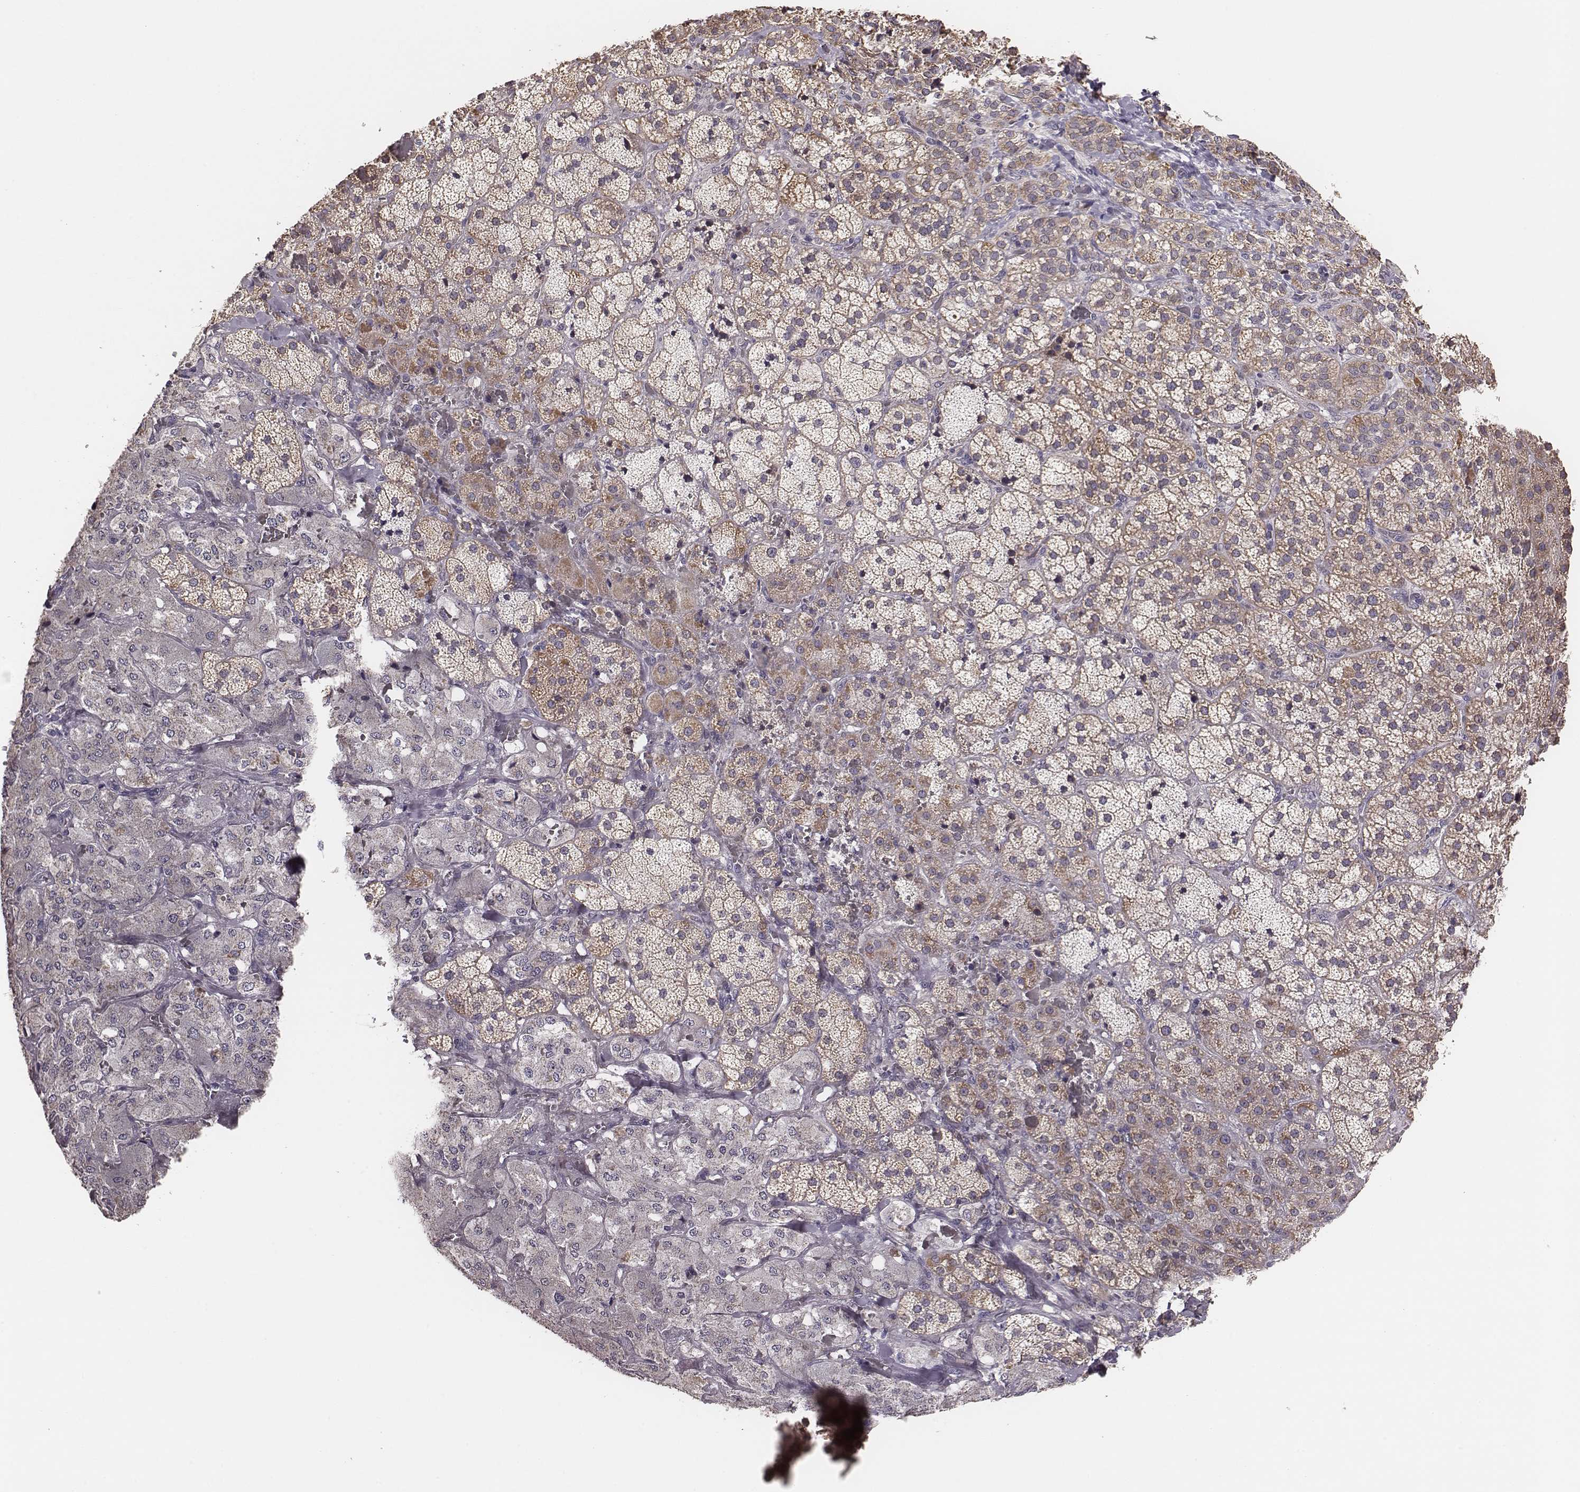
{"staining": {"intensity": "weak", "quantity": "25%-75%", "location": "cytoplasmic/membranous"}, "tissue": "adrenal gland", "cell_type": "Glandular cells", "image_type": "normal", "snomed": [{"axis": "morphology", "description": "Normal tissue, NOS"}, {"axis": "topography", "description": "Adrenal gland"}], "caption": "A brown stain labels weak cytoplasmic/membranous positivity of a protein in glandular cells of benign adrenal gland.", "gene": "HAVCR1", "patient": {"sex": "male", "age": 57}}